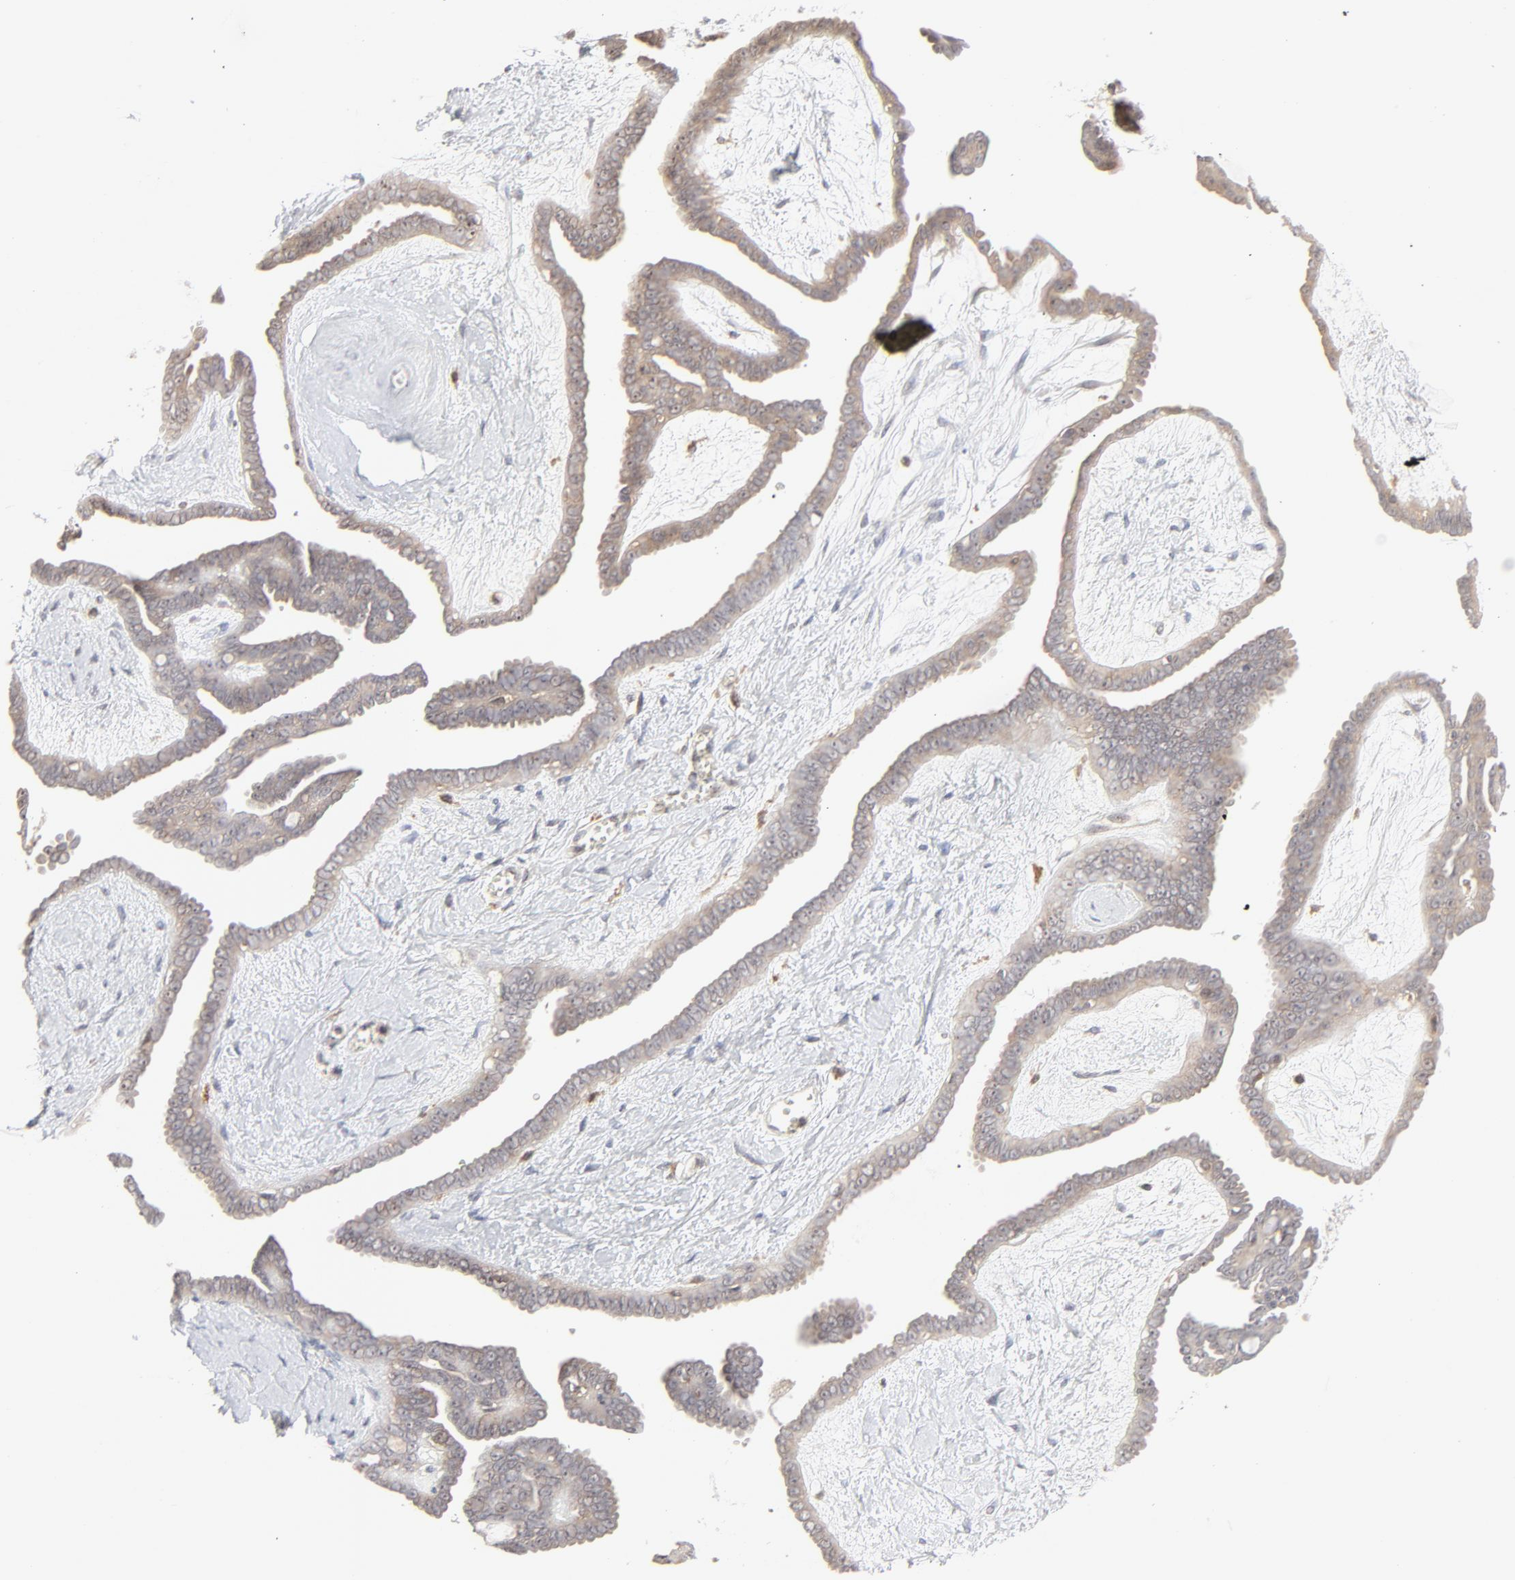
{"staining": {"intensity": "weak", "quantity": "25%-75%", "location": "cytoplasmic/membranous"}, "tissue": "ovarian cancer", "cell_type": "Tumor cells", "image_type": "cancer", "snomed": [{"axis": "morphology", "description": "Cystadenocarcinoma, serous, NOS"}, {"axis": "topography", "description": "Ovary"}], "caption": "Protein expression analysis of human serous cystadenocarcinoma (ovarian) reveals weak cytoplasmic/membranous expression in about 25%-75% of tumor cells.", "gene": "RAB5C", "patient": {"sex": "female", "age": 71}}